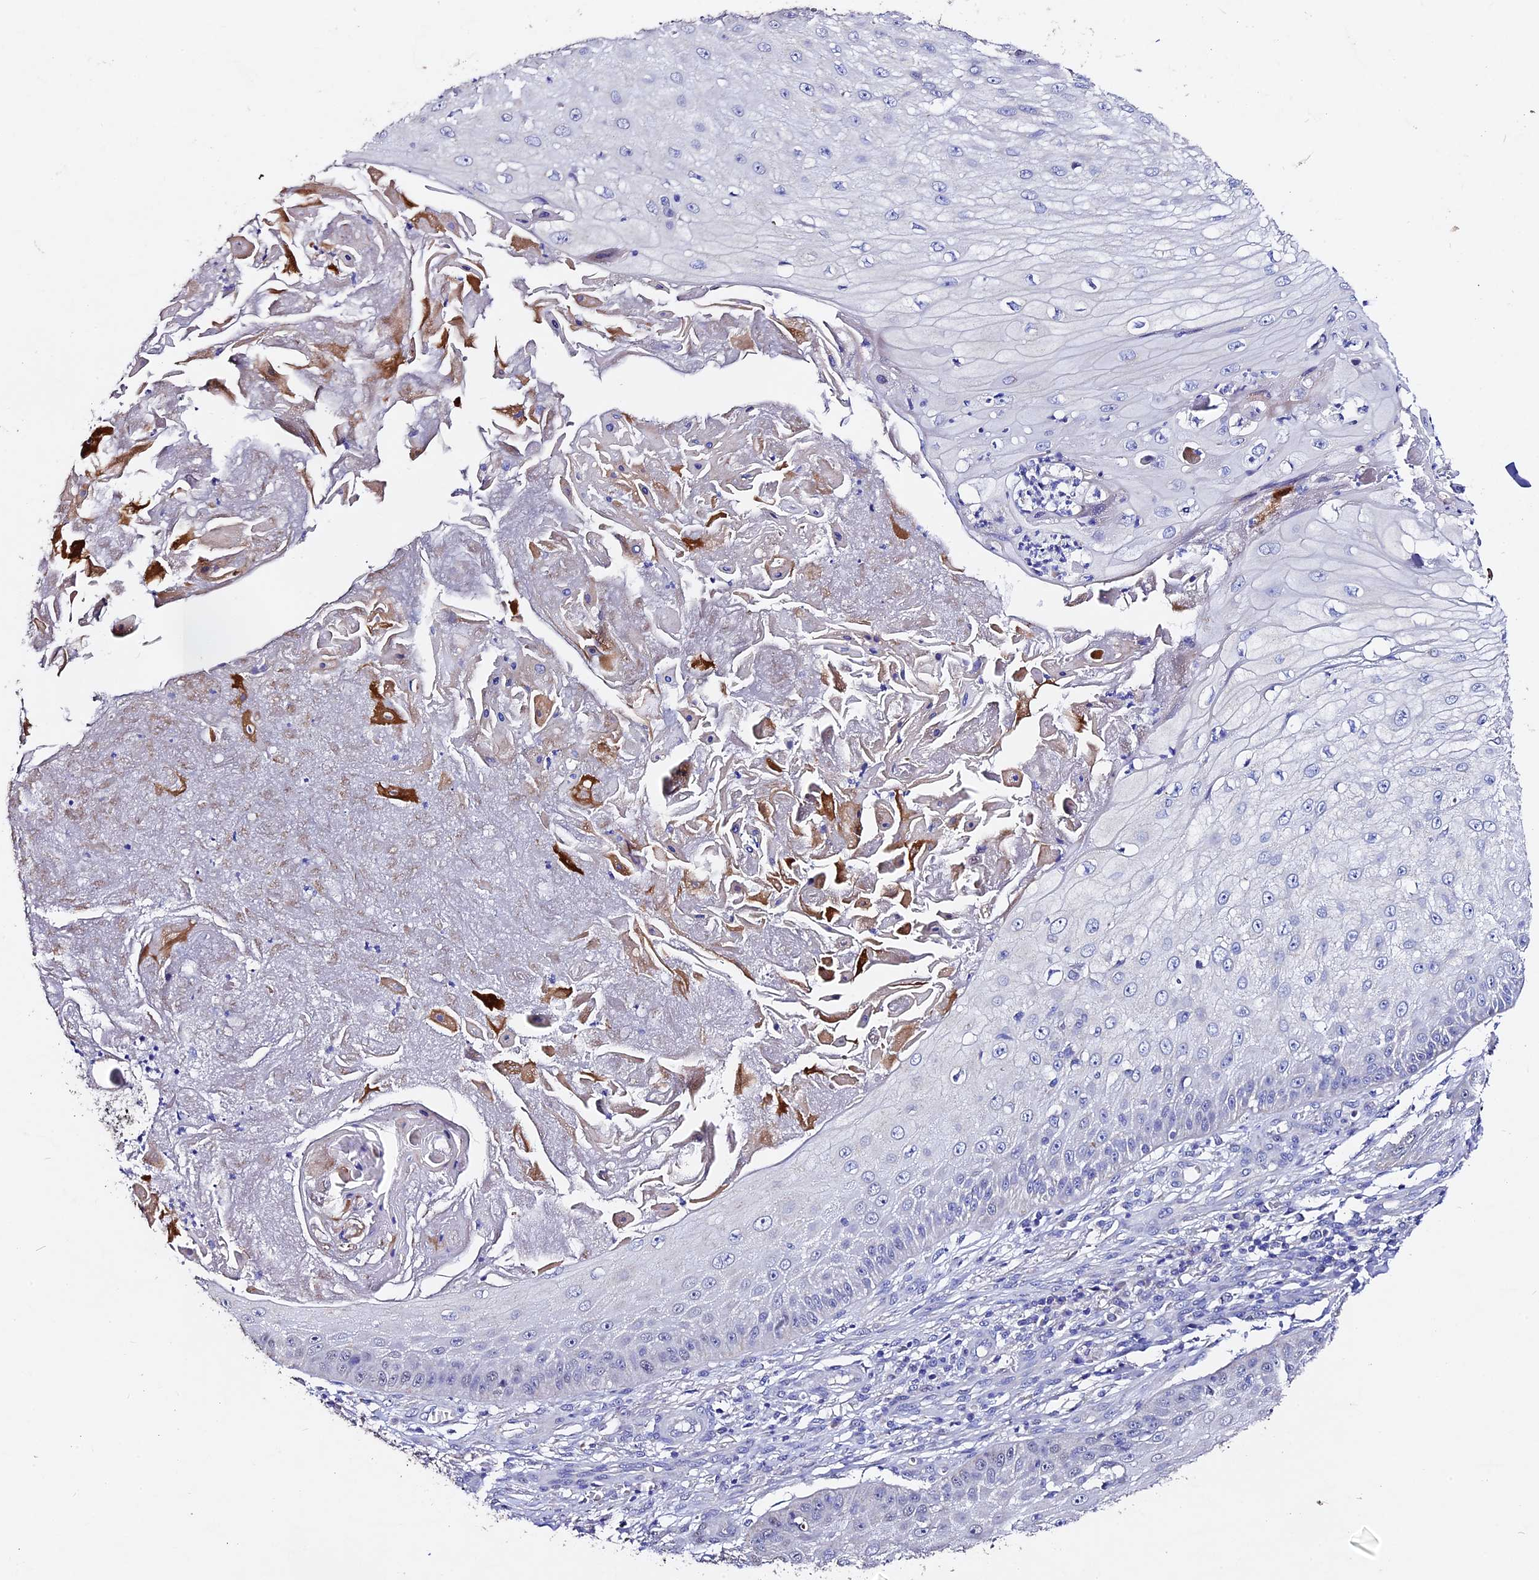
{"staining": {"intensity": "negative", "quantity": "none", "location": "none"}, "tissue": "skin cancer", "cell_type": "Tumor cells", "image_type": "cancer", "snomed": [{"axis": "morphology", "description": "Squamous cell carcinoma, NOS"}, {"axis": "topography", "description": "Skin"}], "caption": "Immunohistochemistry (IHC) image of neoplastic tissue: squamous cell carcinoma (skin) stained with DAB (3,3'-diaminobenzidine) displays no significant protein positivity in tumor cells.", "gene": "FBXW9", "patient": {"sex": "male", "age": 70}}